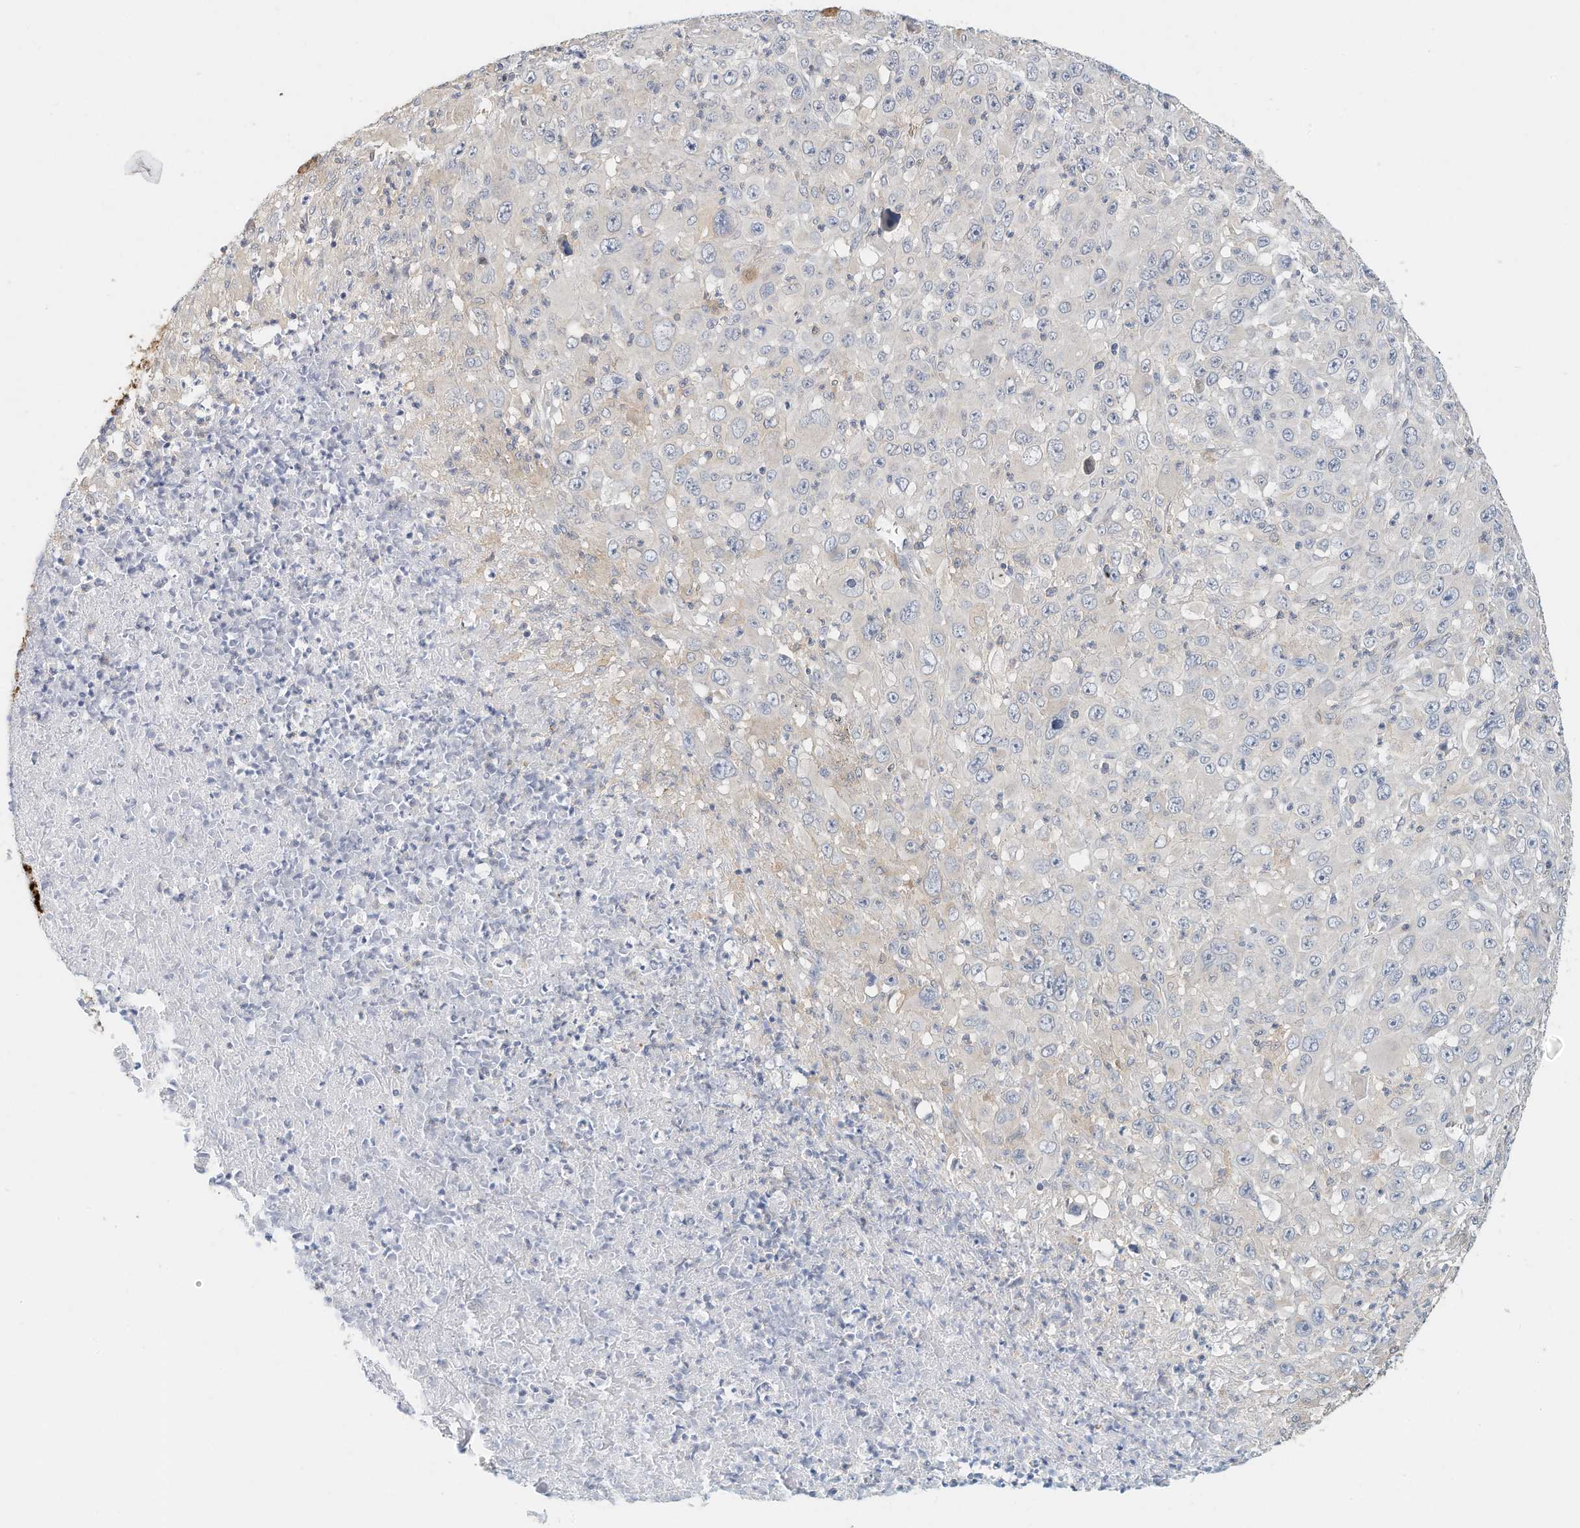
{"staining": {"intensity": "negative", "quantity": "none", "location": "none"}, "tissue": "melanoma", "cell_type": "Tumor cells", "image_type": "cancer", "snomed": [{"axis": "morphology", "description": "Malignant melanoma, Metastatic site"}, {"axis": "topography", "description": "Skin"}], "caption": "This photomicrograph is of melanoma stained with immunohistochemistry to label a protein in brown with the nuclei are counter-stained blue. There is no positivity in tumor cells.", "gene": "MICAL1", "patient": {"sex": "female", "age": 56}}